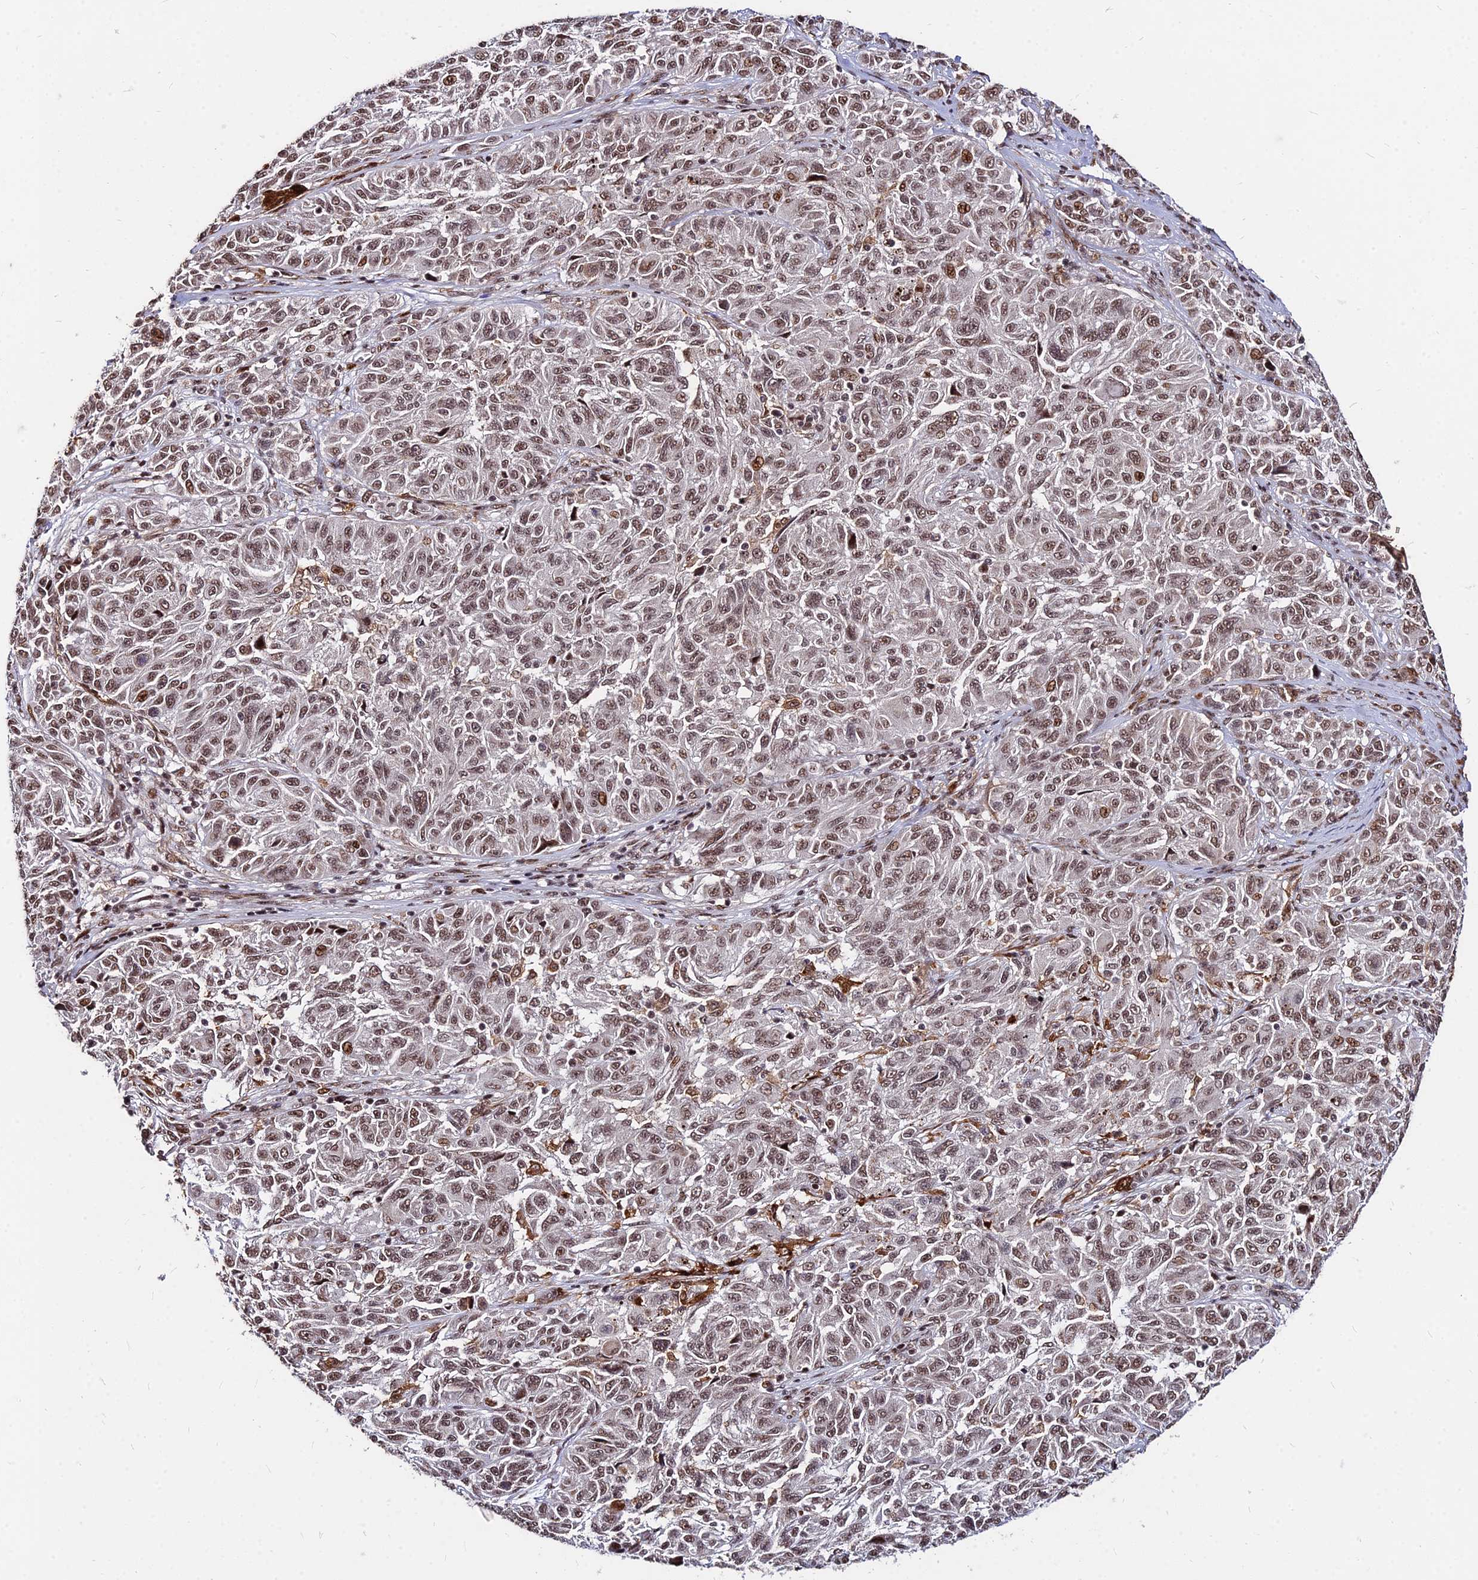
{"staining": {"intensity": "moderate", "quantity": ">75%", "location": "nuclear"}, "tissue": "melanoma", "cell_type": "Tumor cells", "image_type": "cancer", "snomed": [{"axis": "morphology", "description": "Malignant melanoma, NOS"}, {"axis": "topography", "description": "Skin"}], "caption": "Protein staining by immunohistochemistry (IHC) exhibits moderate nuclear expression in approximately >75% of tumor cells in melanoma.", "gene": "ZBED4", "patient": {"sex": "male", "age": 53}}